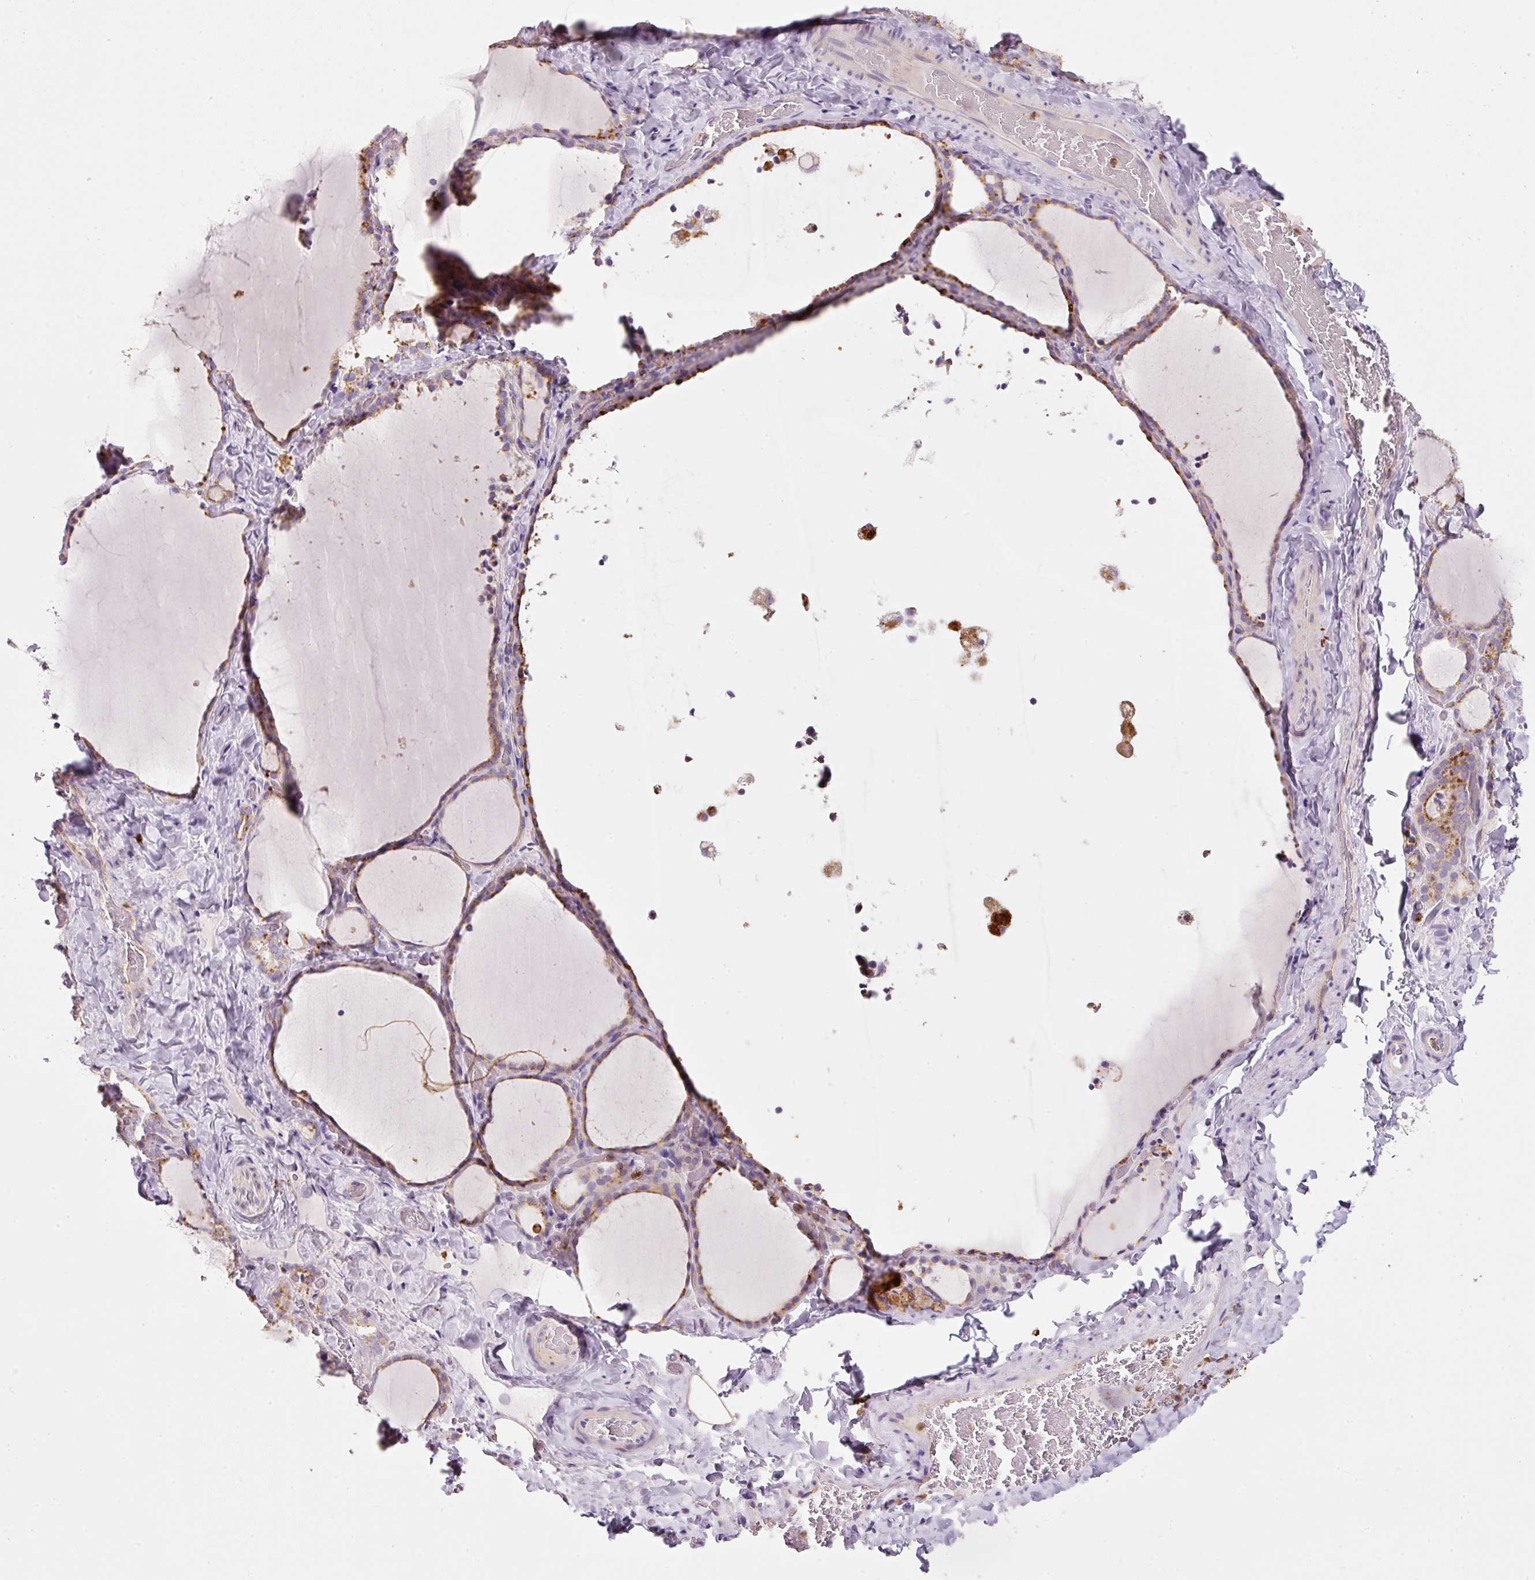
{"staining": {"intensity": "moderate", "quantity": ">75%", "location": "cytoplasmic/membranous"}, "tissue": "thyroid gland", "cell_type": "Glandular cells", "image_type": "normal", "snomed": [{"axis": "morphology", "description": "Normal tissue, NOS"}, {"axis": "topography", "description": "Thyroid gland"}], "caption": "DAB (3,3'-diaminobenzidine) immunohistochemical staining of normal thyroid gland exhibits moderate cytoplasmic/membranous protein expression in approximately >75% of glandular cells.", "gene": "TMC8", "patient": {"sex": "female", "age": 22}}